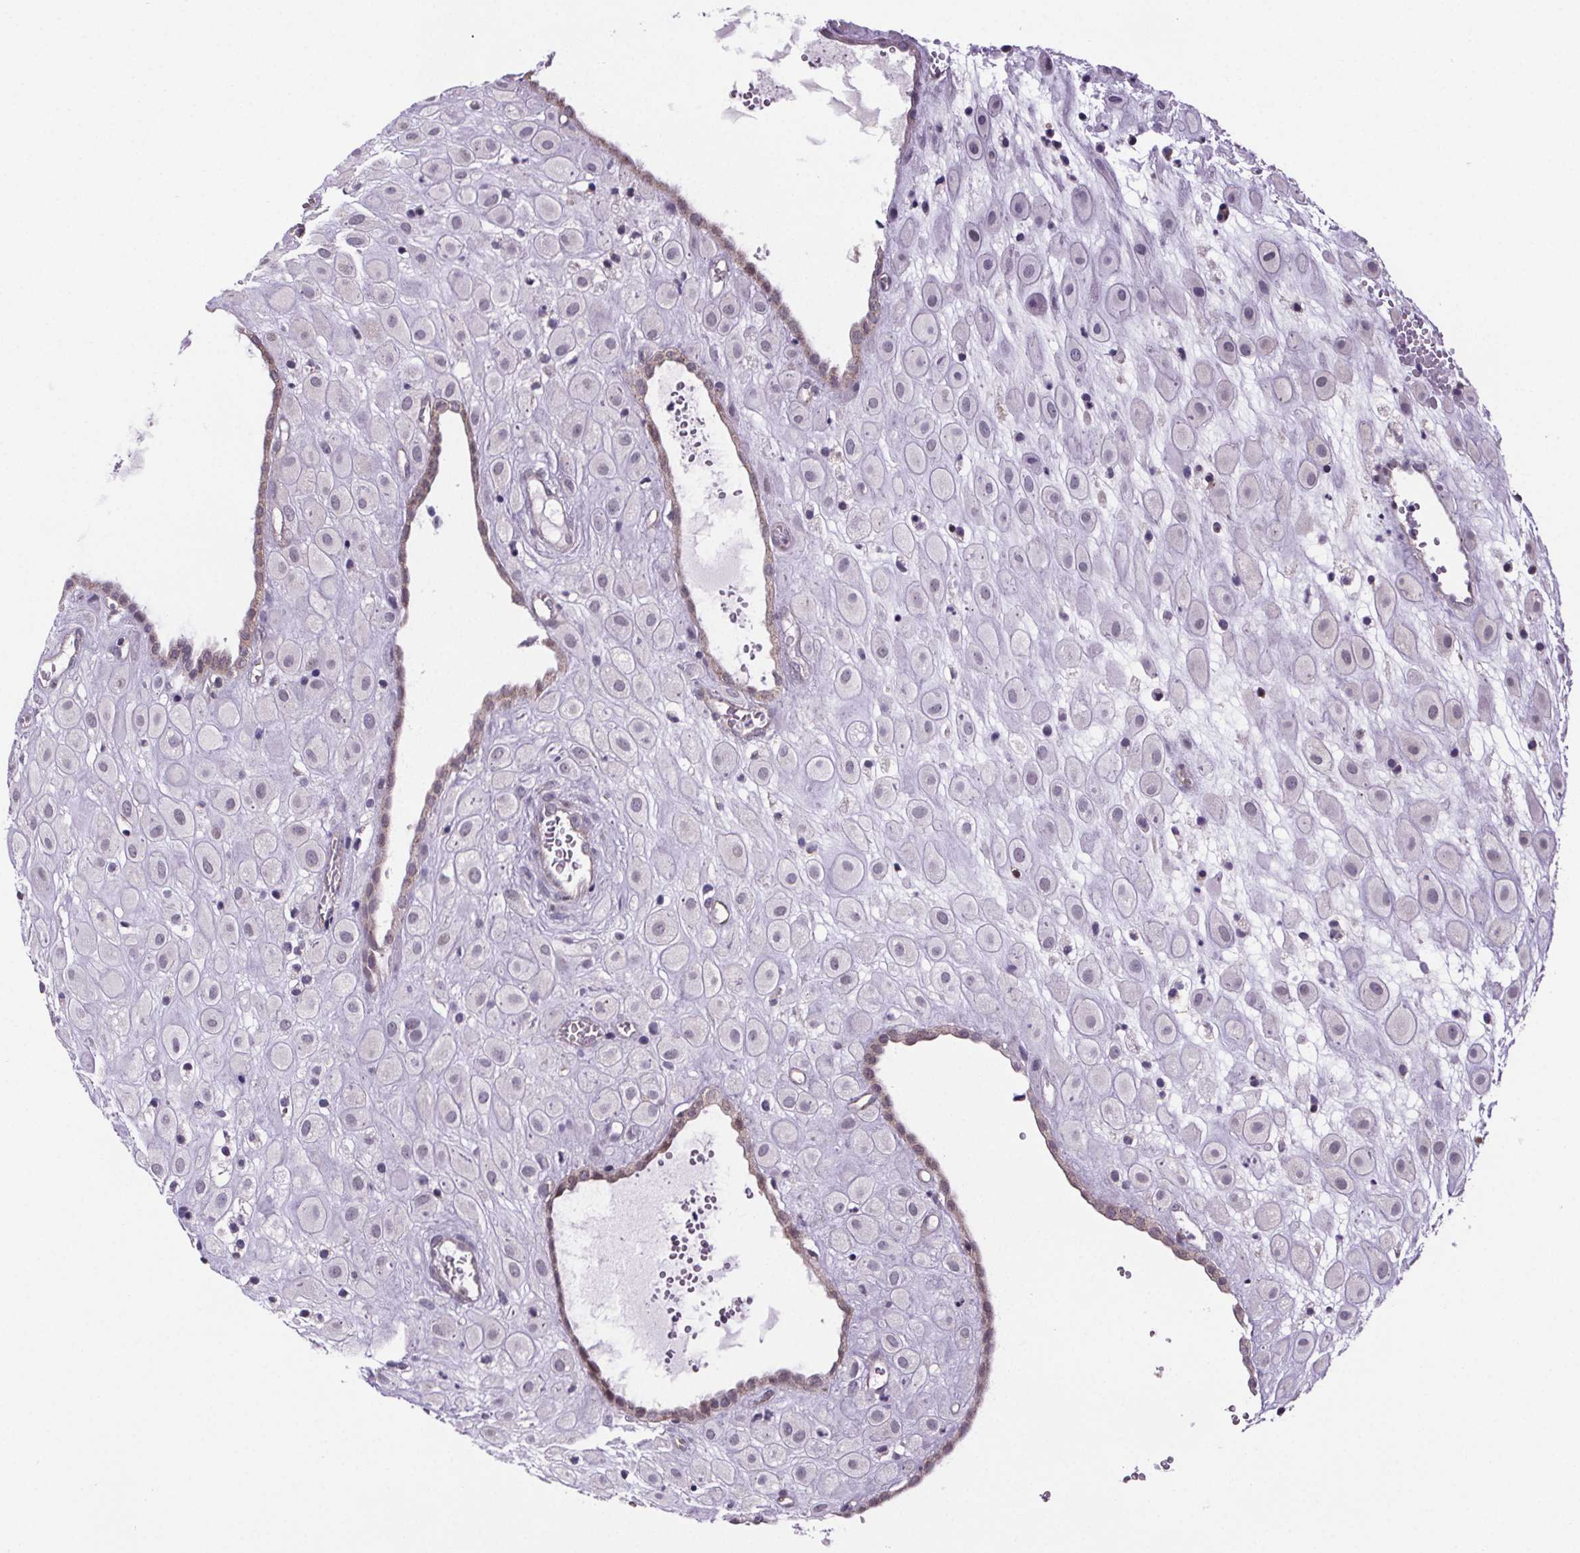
{"staining": {"intensity": "negative", "quantity": "none", "location": "none"}, "tissue": "placenta", "cell_type": "Decidual cells", "image_type": "normal", "snomed": [{"axis": "morphology", "description": "Normal tissue, NOS"}, {"axis": "topography", "description": "Placenta"}], "caption": "Image shows no significant protein expression in decidual cells of normal placenta.", "gene": "TTC12", "patient": {"sex": "female", "age": 24}}